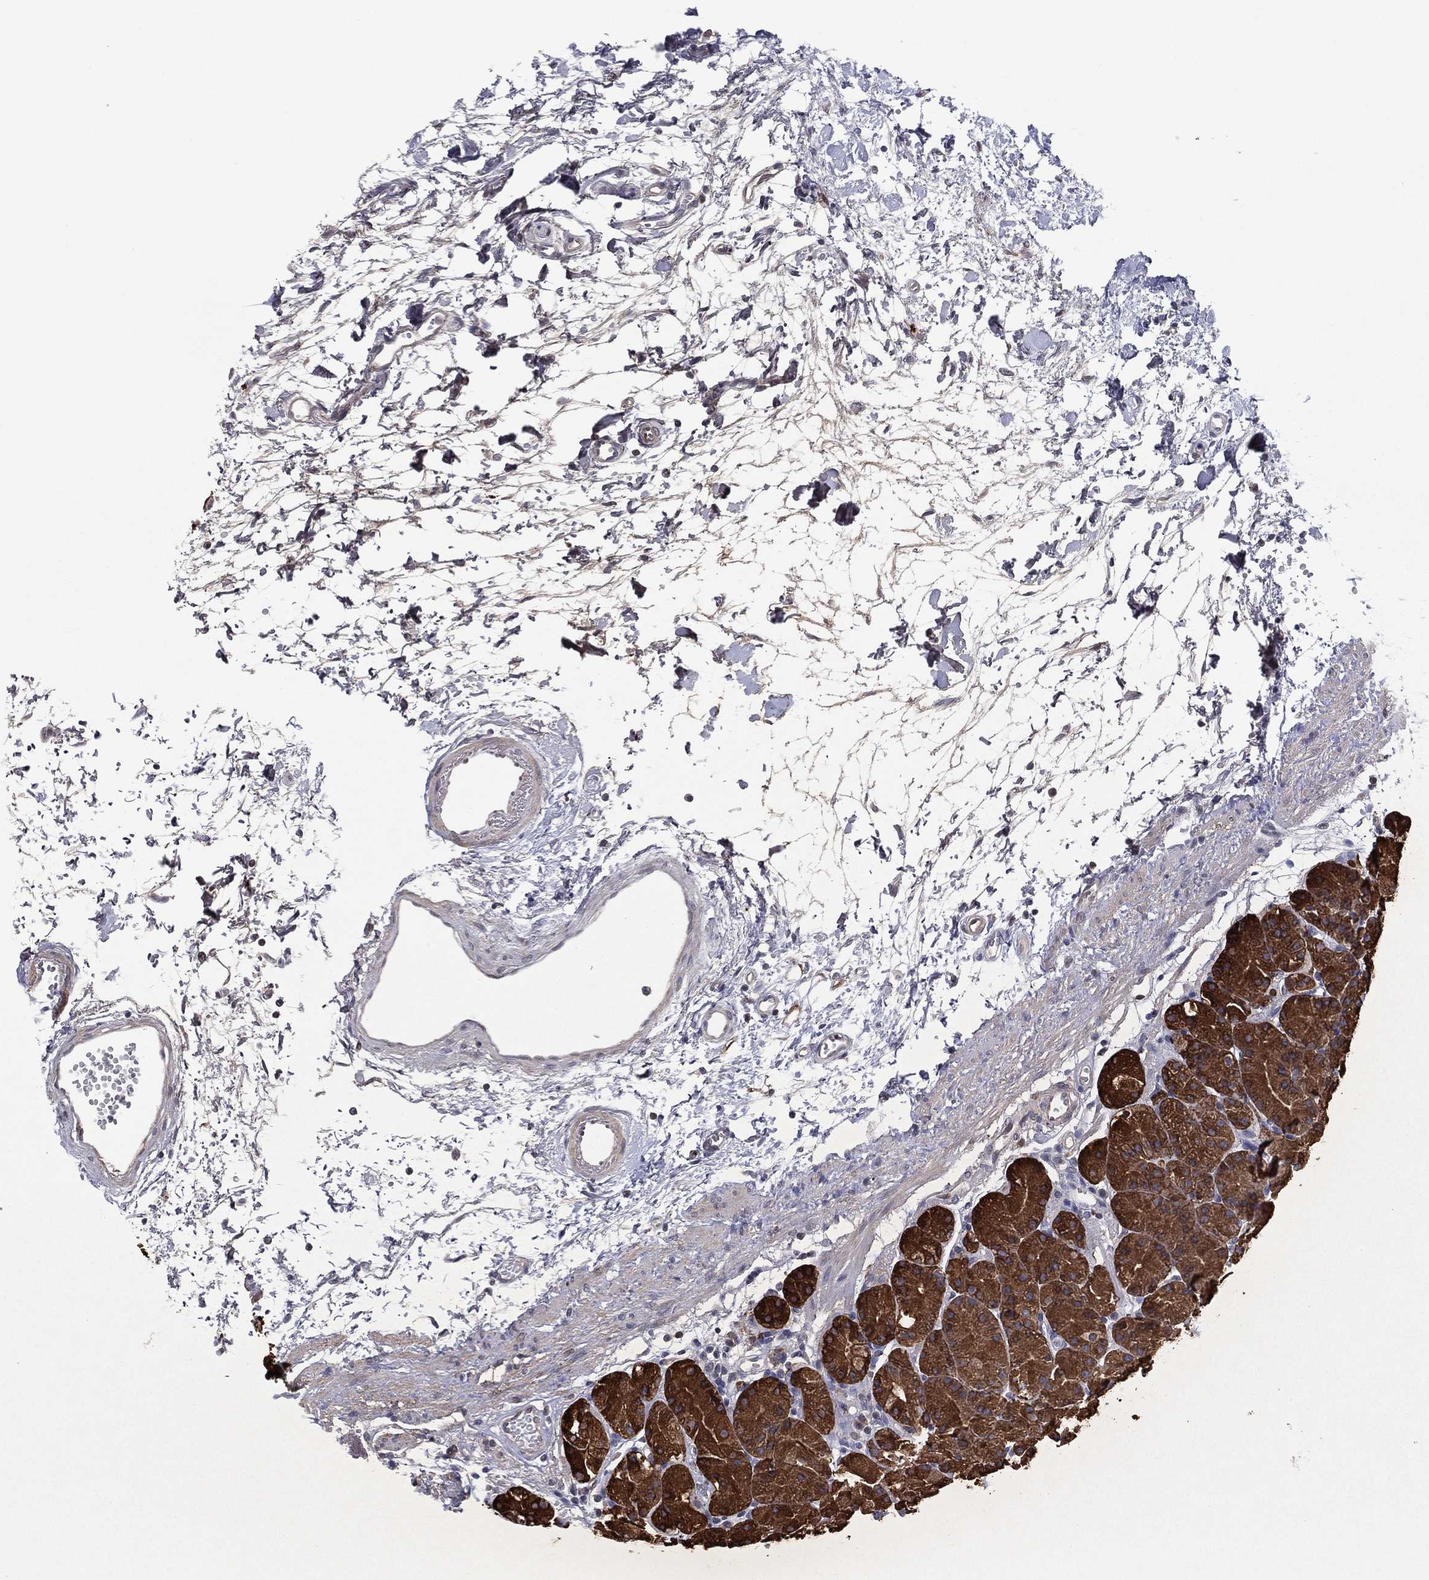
{"staining": {"intensity": "strong", "quantity": ">75%", "location": "cytoplasmic/membranous"}, "tissue": "stomach", "cell_type": "Glandular cells", "image_type": "normal", "snomed": [{"axis": "morphology", "description": "Normal tissue, NOS"}, {"axis": "morphology", "description": "Adenocarcinoma, NOS"}, {"axis": "topography", "description": "Stomach"}], "caption": "Protein analysis of unremarkable stomach reveals strong cytoplasmic/membranous positivity in approximately >75% of glandular cells. Nuclei are stained in blue.", "gene": "ICOSLG", "patient": {"sex": "female", "age": 81}}